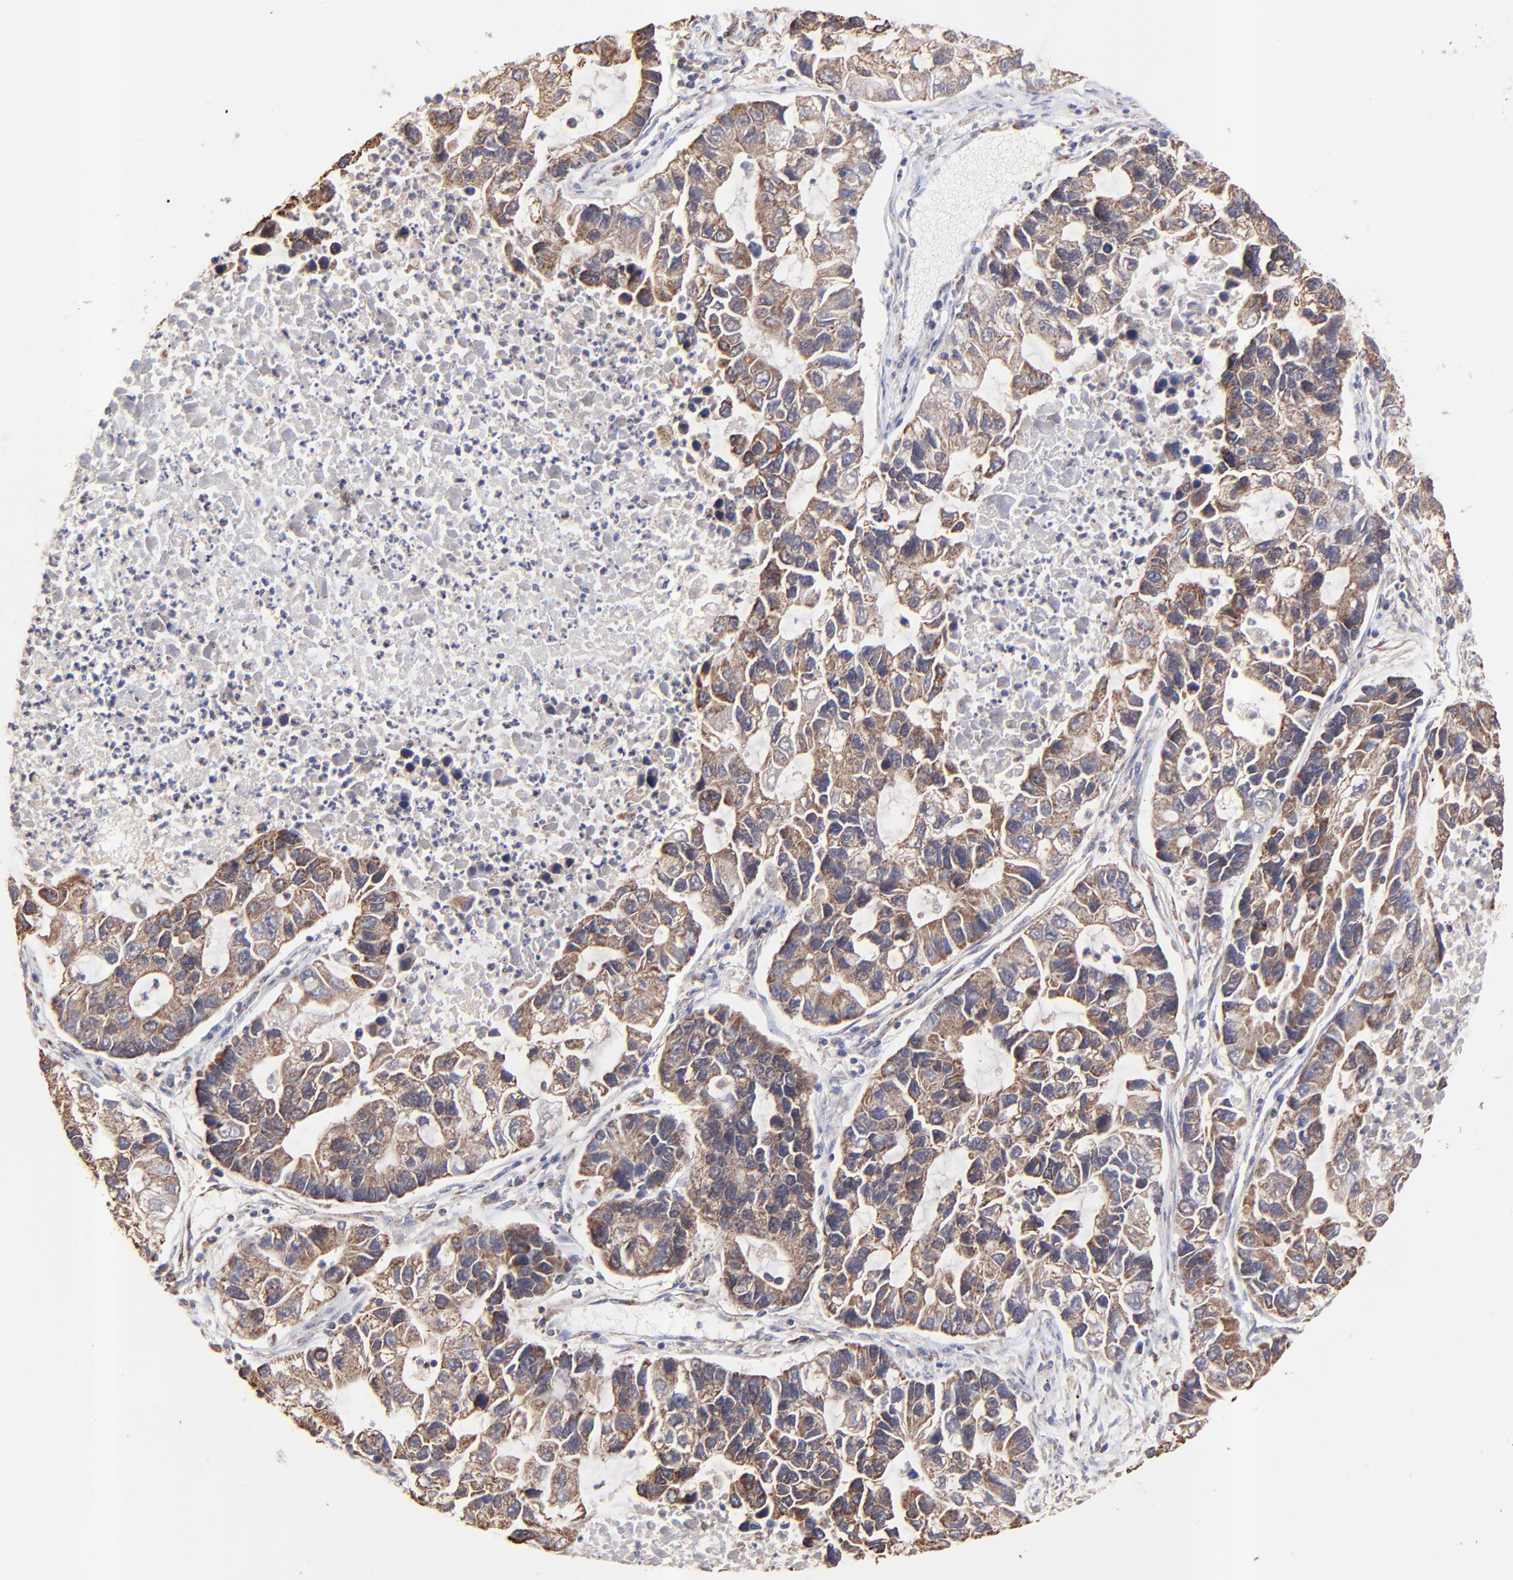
{"staining": {"intensity": "moderate", "quantity": ">75%", "location": "cytoplasmic/membranous"}, "tissue": "lung cancer", "cell_type": "Tumor cells", "image_type": "cancer", "snomed": [{"axis": "morphology", "description": "Adenocarcinoma, NOS"}, {"axis": "topography", "description": "Lung"}], "caption": "Immunohistochemistry (DAB (3,3'-diaminobenzidine)) staining of human adenocarcinoma (lung) demonstrates moderate cytoplasmic/membranous protein staining in approximately >75% of tumor cells.", "gene": "BAIAP2L2", "patient": {"sex": "female", "age": 51}}